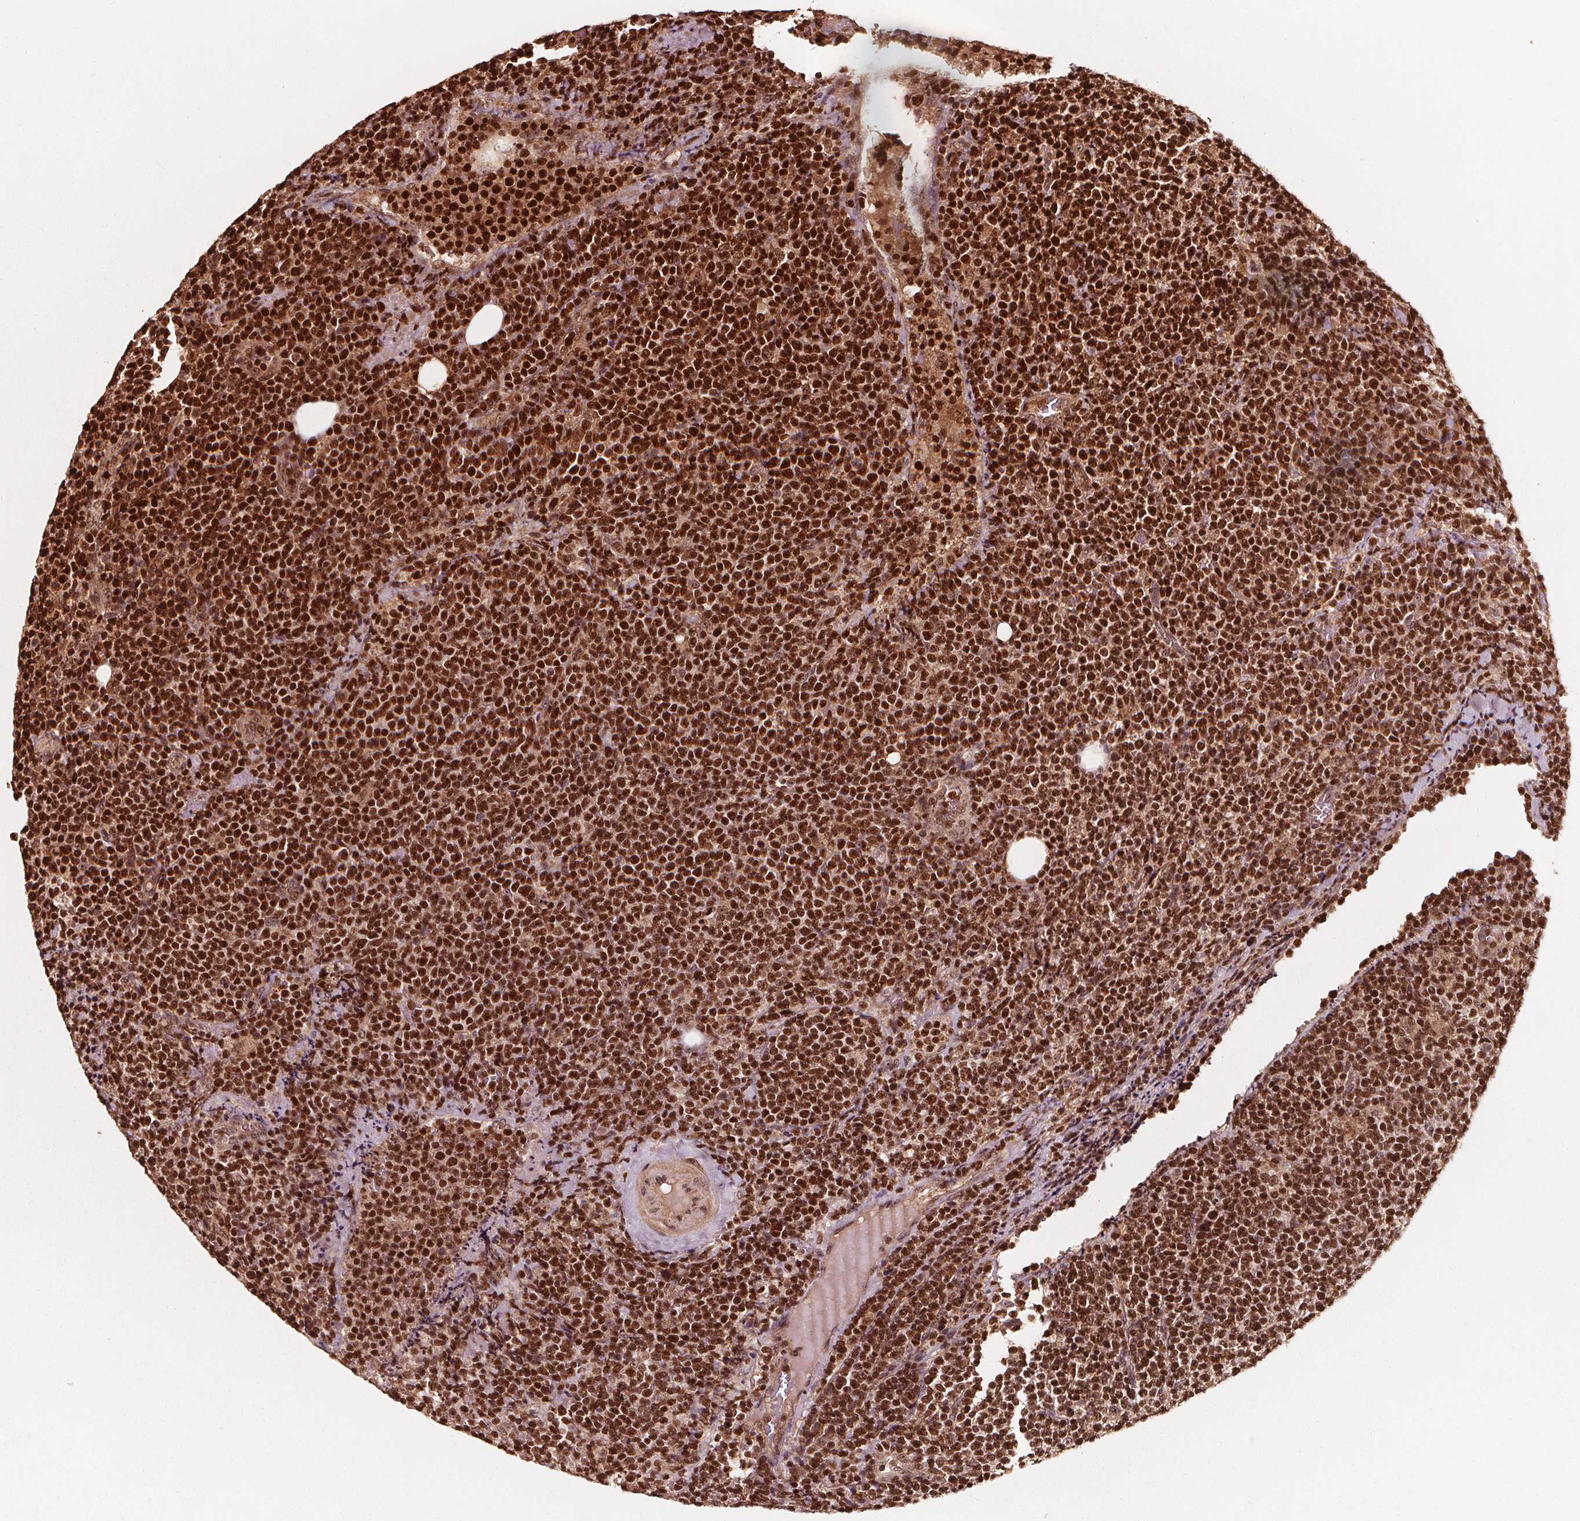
{"staining": {"intensity": "strong", "quantity": ">75%", "location": "cytoplasmic/membranous,nuclear"}, "tissue": "lymphoma", "cell_type": "Tumor cells", "image_type": "cancer", "snomed": [{"axis": "morphology", "description": "Malignant lymphoma, non-Hodgkin's type, High grade"}, {"axis": "topography", "description": "Lymph node"}], "caption": "Immunohistochemistry of human malignant lymphoma, non-Hodgkin's type (high-grade) shows high levels of strong cytoplasmic/membranous and nuclear positivity in about >75% of tumor cells.", "gene": "EXOSC9", "patient": {"sex": "male", "age": 61}}